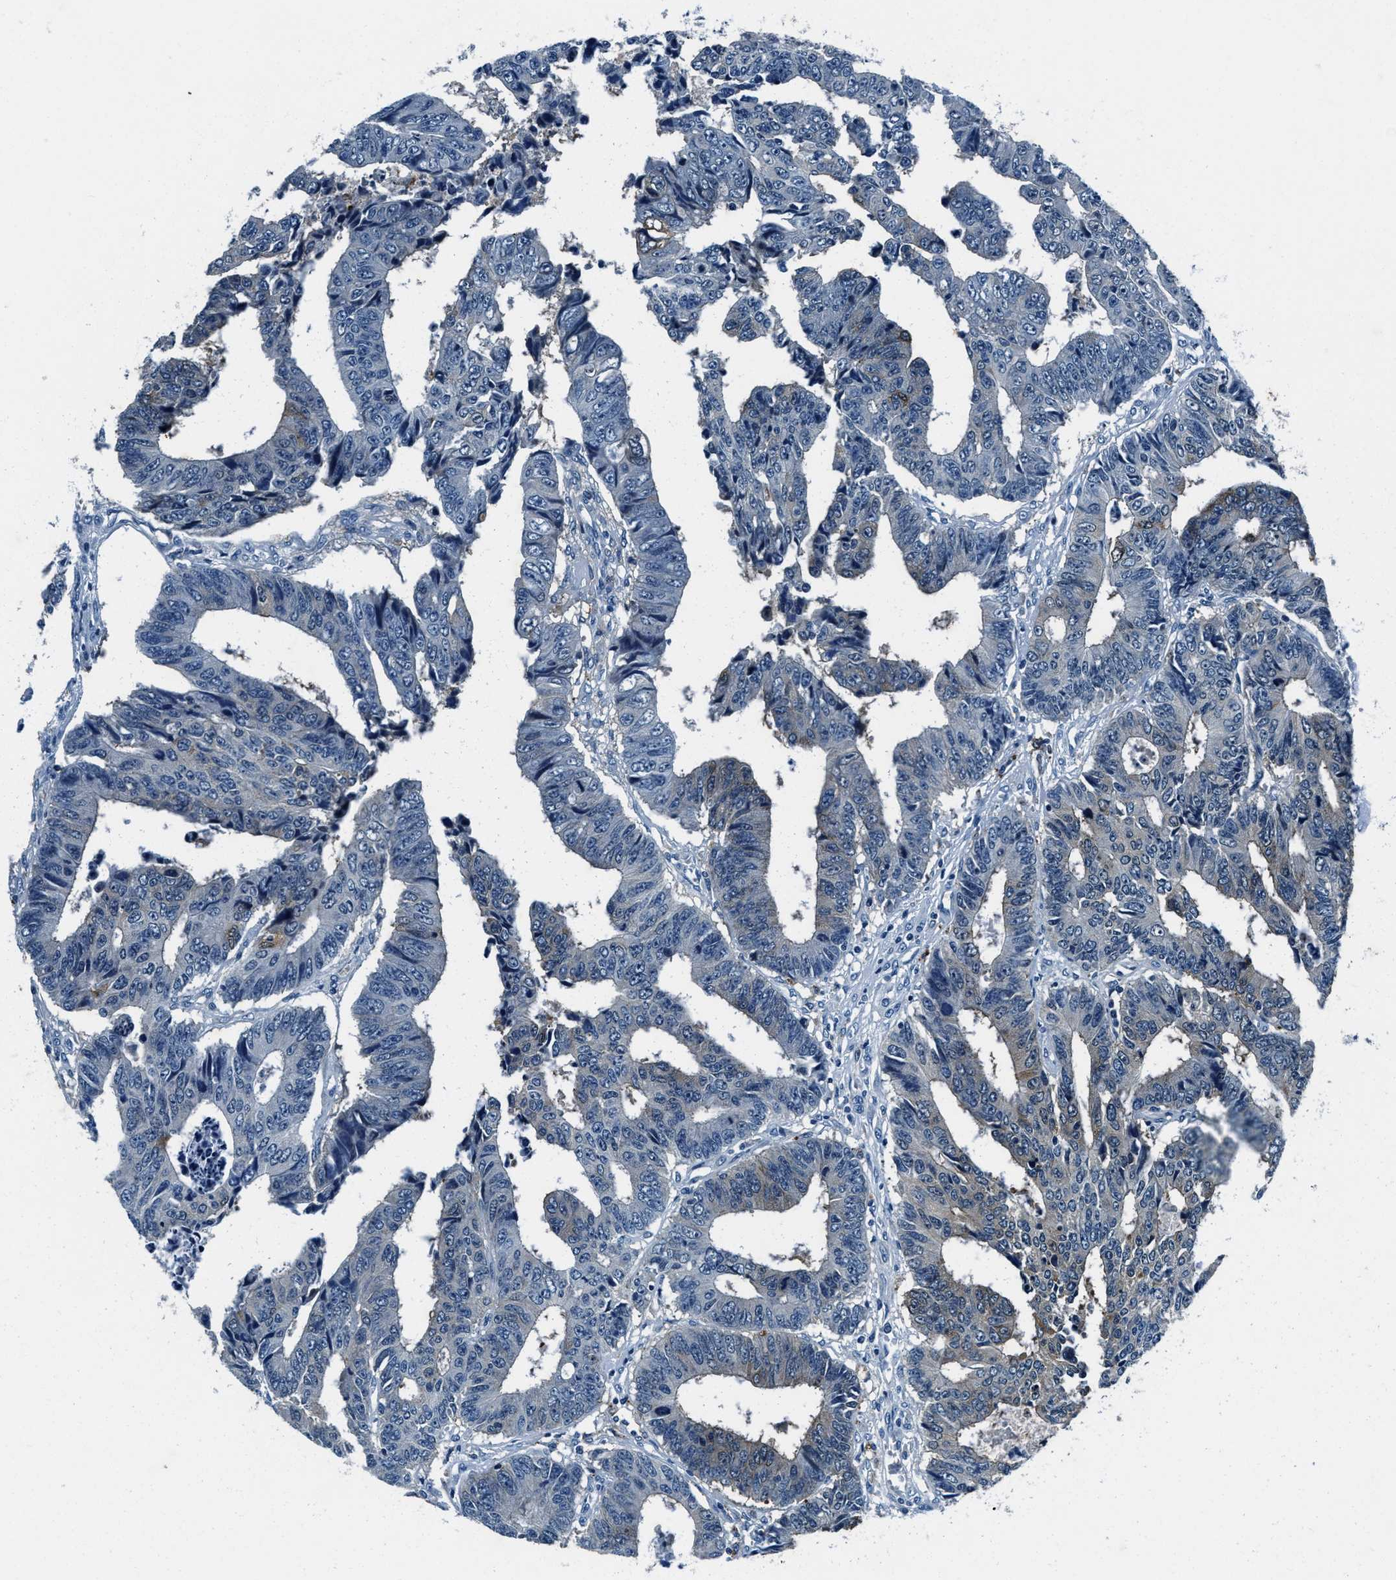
{"staining": {"intensity": "negative", "quantity": "none", "location": "none"}, "tissue": "colorectal cancer", "cell_type": "Tumor cells", "image_type": "cancer", "snomed": [{"axis": "morphology", "description": "Adenocarcinoma, NOS"}, {"axis": "topography", "description": "Rectum"}], "caption": "Immunohistochemistry image of neoplastic tissue: human adenocarcinoma (colorectal) stained with DAB (3,3'-diaminobenzidine) displays no significant protein expression in tumor cells.", "gene": "PTPDC1", "patient": {"sex": "male", "age": 84}}